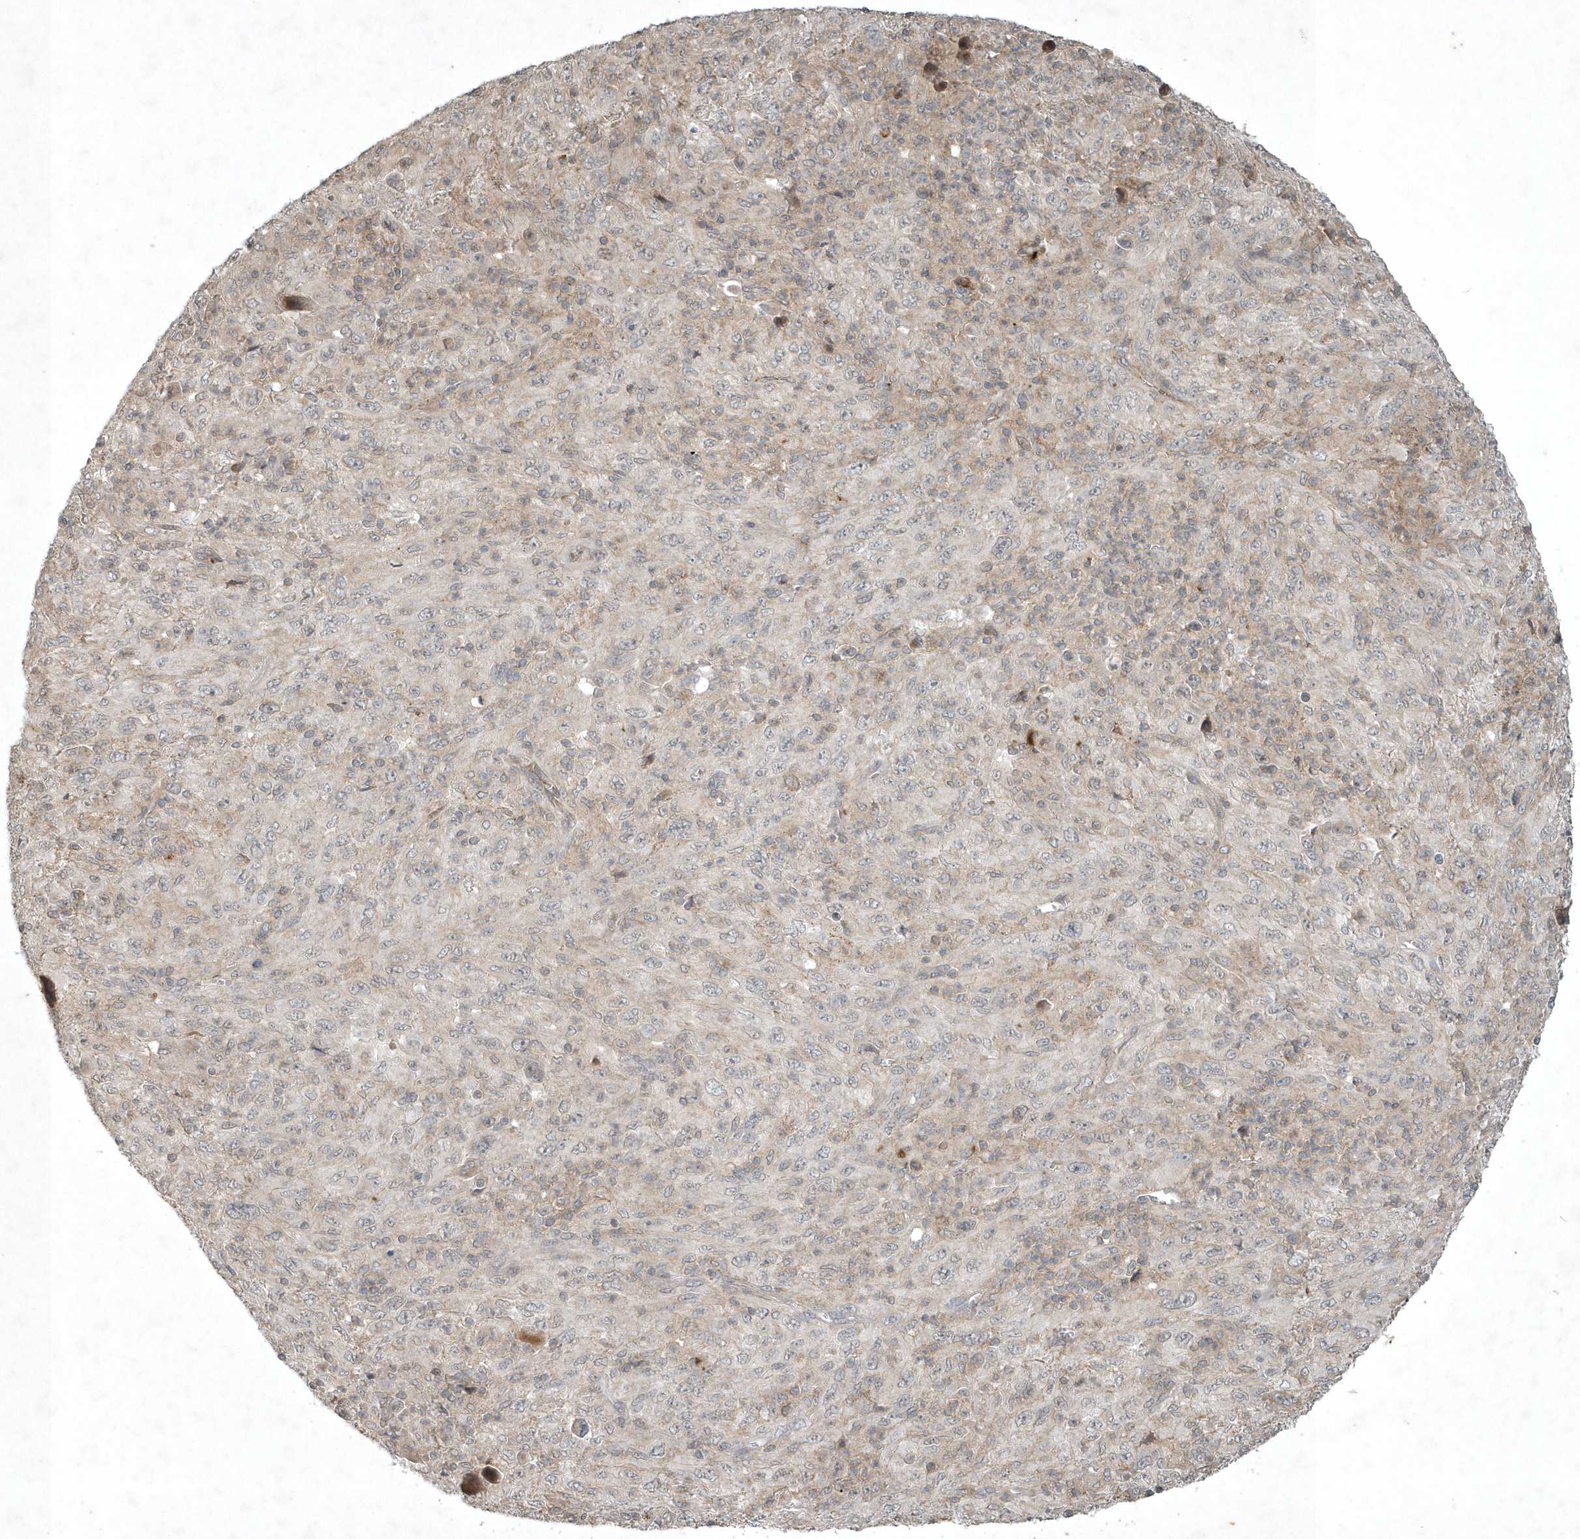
{"staining": {"intensity": "negative", "quantity": "none", "location": "none"}, "tissue": "melanoma", "cell_type": "Tumor cells", "image_type": "cancer", "snomed": [{"axis": "morphology", "description": "Malignant melanoma, Metastatic site"}, {"axis": "topography", "description": "Skin"}], "caption": "A high-resolution histopathology image shows immunohistochemistry (IHC) staining of malignant melanoma (metastatic site), which exhibits no significant staining in tumor cells.", "gene": "TNFAIP6", "patient": {"sex": "female", "age": 56}}